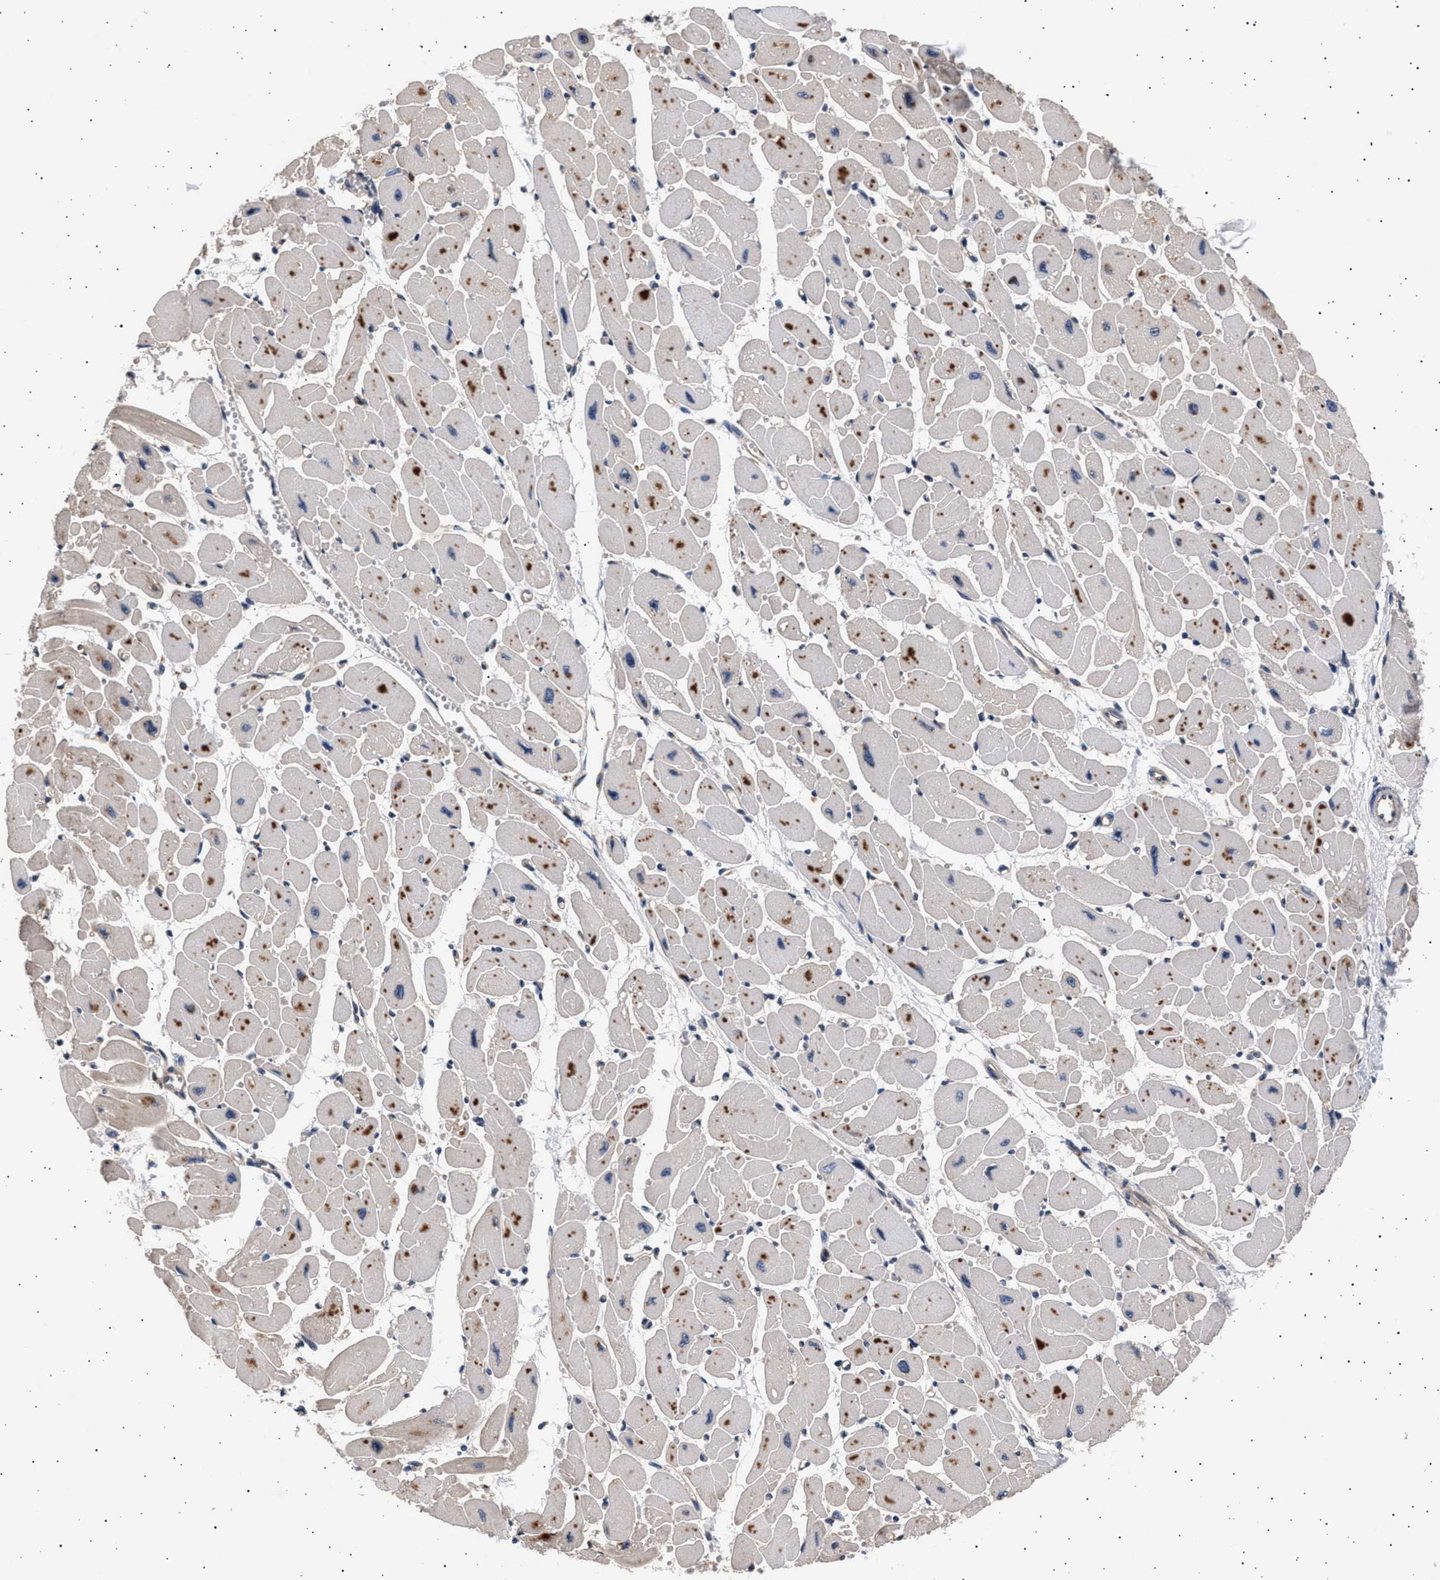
{"staining": {"intensity": "moderate", "quantity": "25%-75%", "location": "cytoplasmic/membranous"}, "tissue": "heart muscle", "cell_type": "Cardiomyocytes", "image_type": "normal", "snomed": [{"axis": "morphology", "description": "Normal tissue, NOS"}, {"axis": "topography", "description": "Heart"}], "caption": "A histopathology image of heart muscle stained for a protein demonstrates moderate cytoplasmic/membranous brown staining in cardiomyocytes. The protein is stained brown, and the nuclei are stained in blue (DAB IHC with brightfield microscopy, high magnification).", "gene": "GRAP2", "patient": {"sex": "female", "age": 54}}